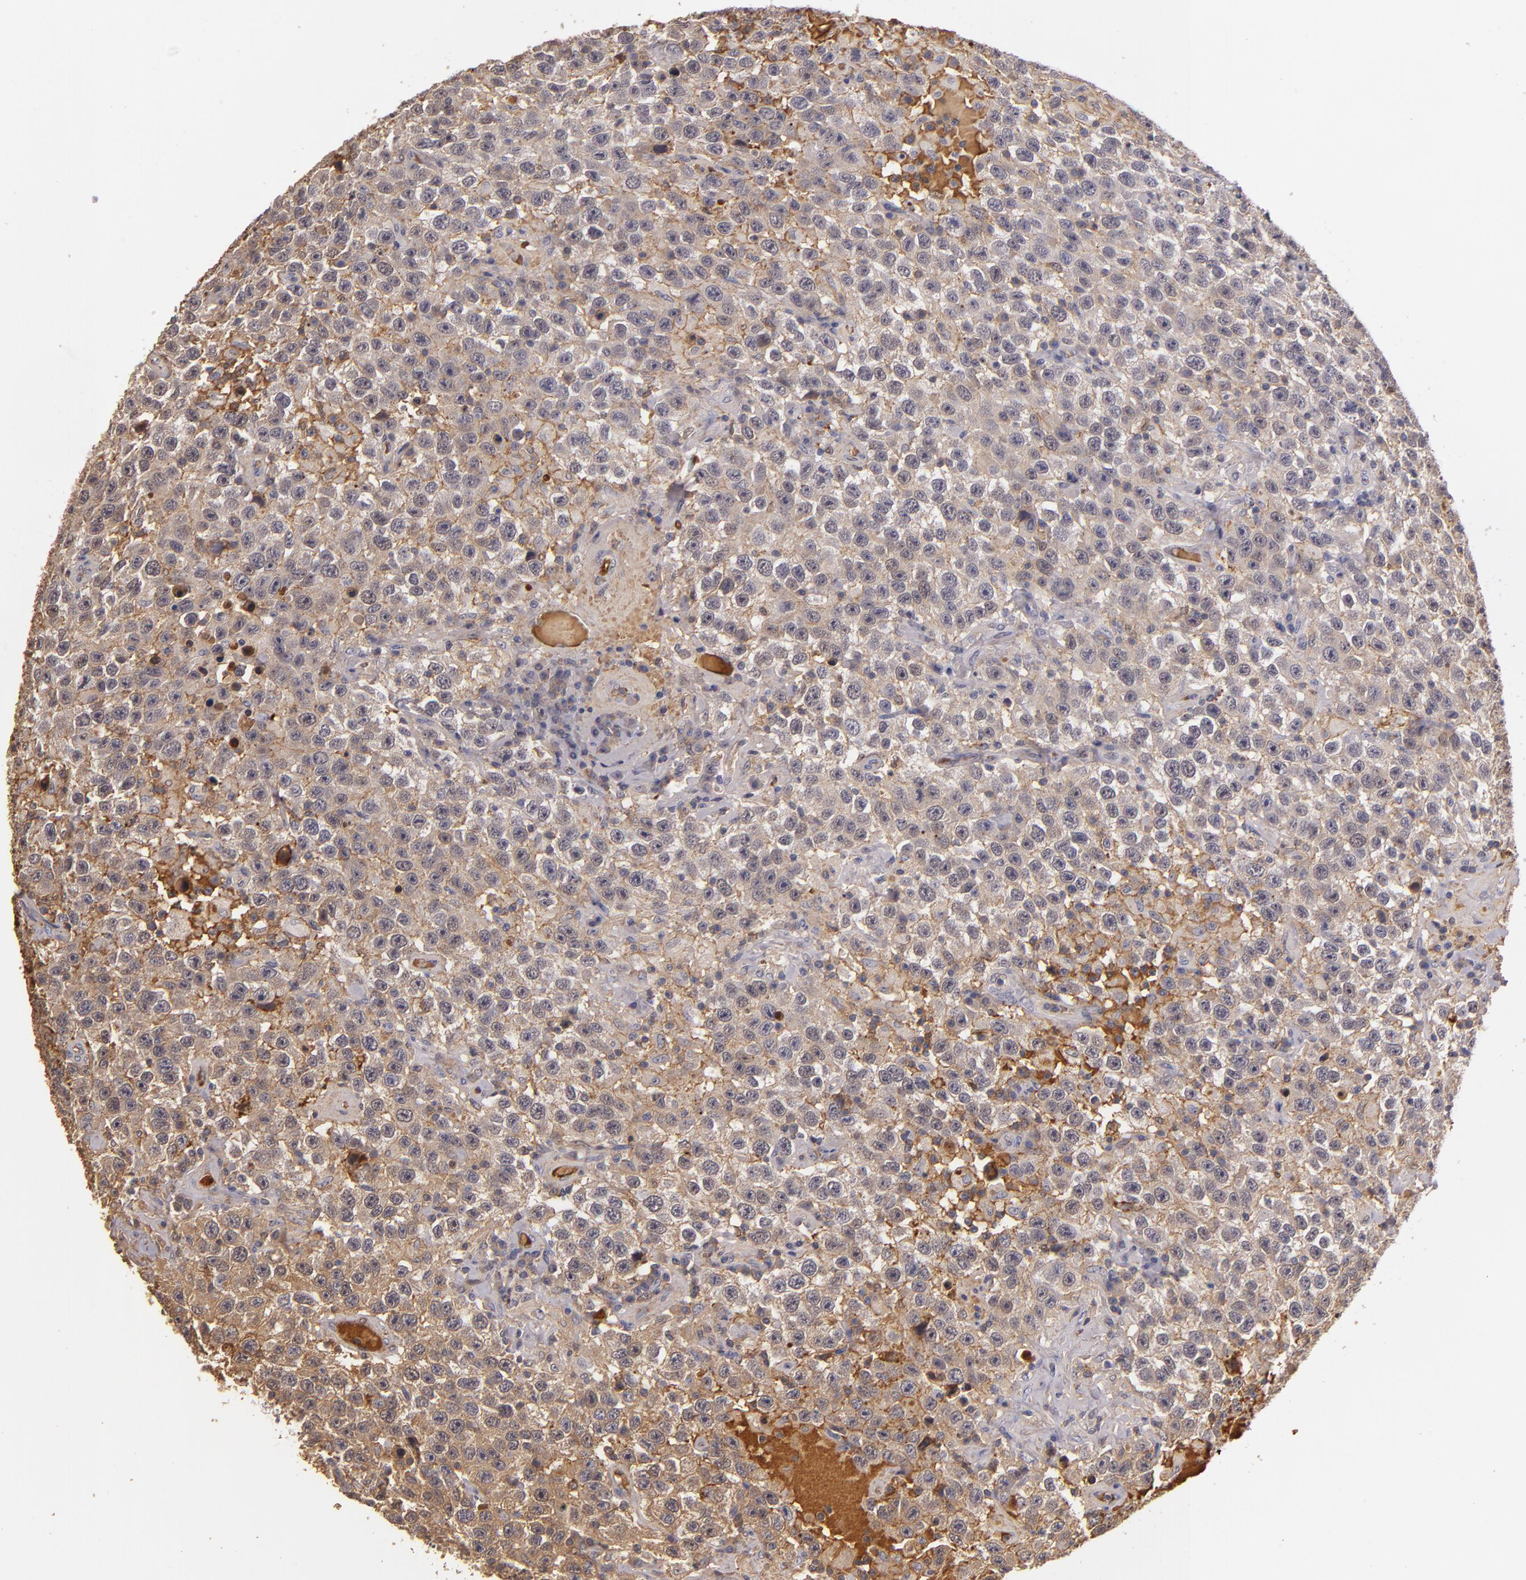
{"staining": {"intensity": "moderate", "quantity": ">75%", "location": "cytoplasmic/membranous"}, "tissue": "testis cancer", "cell_type": "Tumor cells", "image_type": "cancer", "snomed": [{"axis": "morphology", "description": "Seminoma, NOS"}, {"axis": "topography", "description": "Testis"}], "caption": "Seminoma (testis) stained with a protein marker displays moderate staining in tumor cells.", "gene": "PTS", "patient": {"sex": "male", "age": 41}}